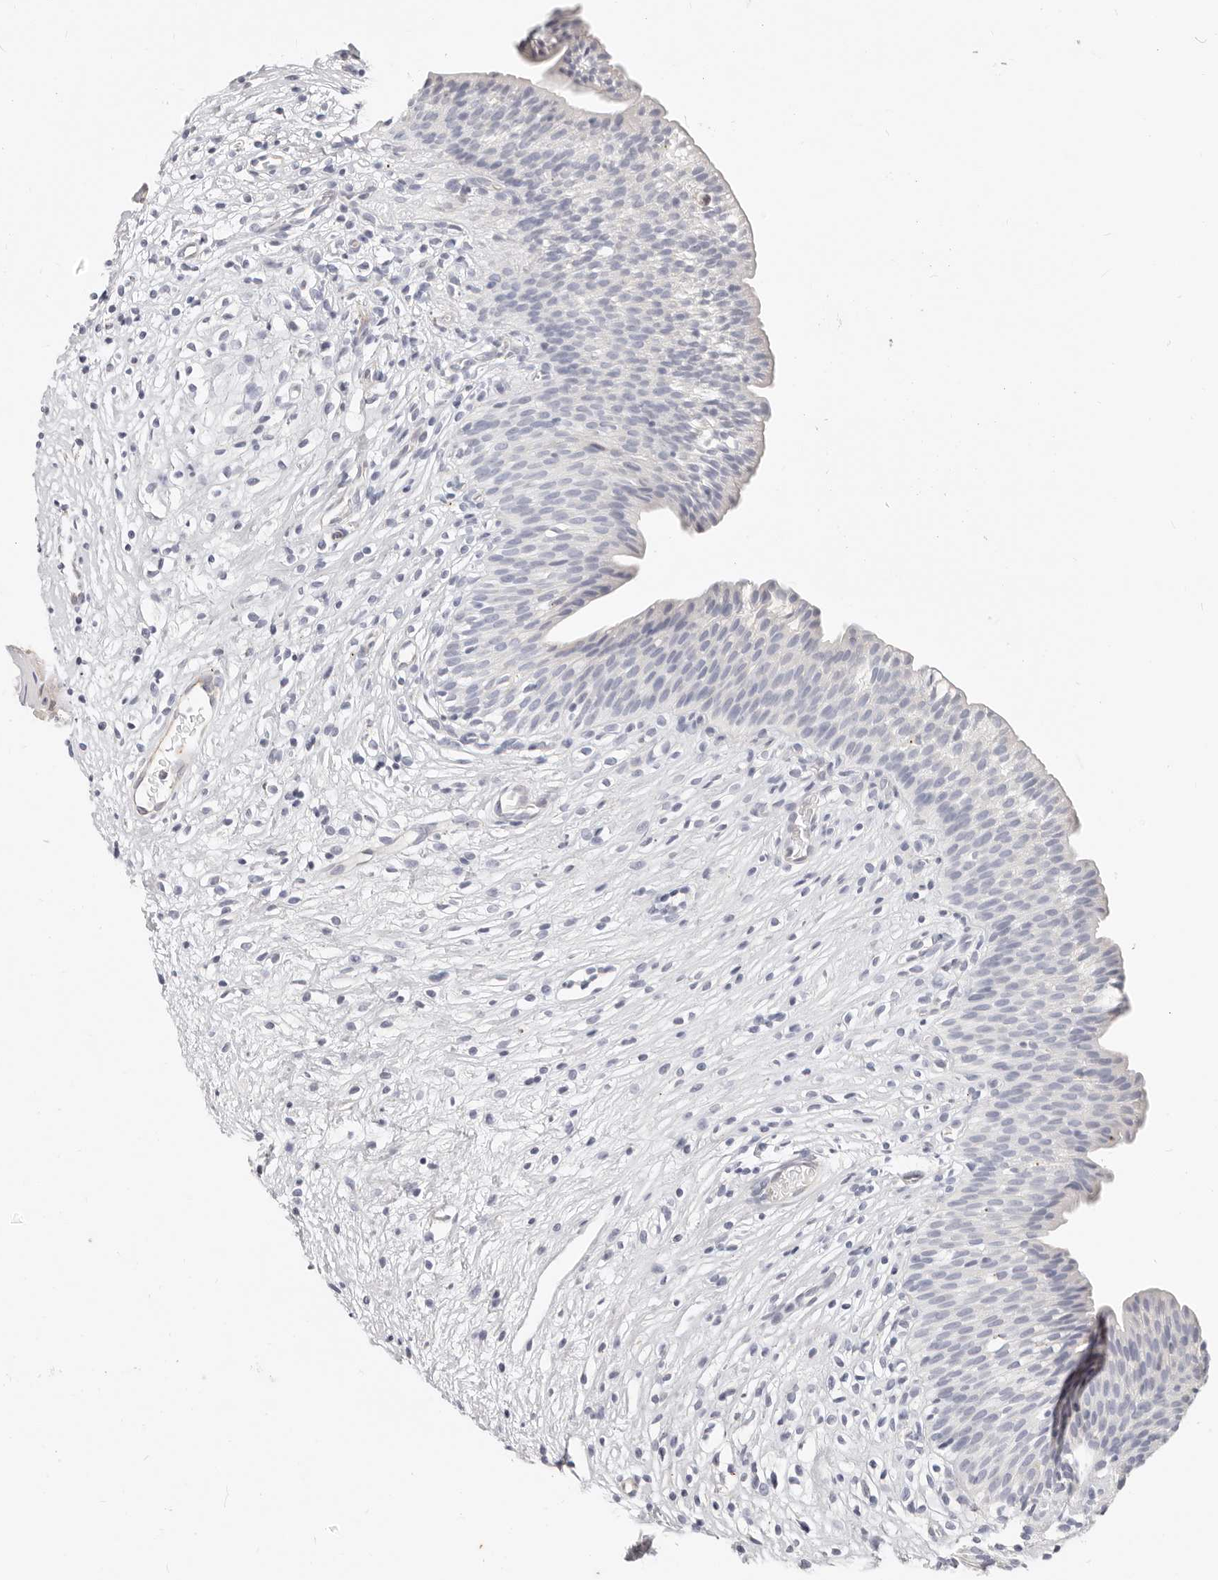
{"staining": {"intensity": "negative", "quantity": "none", "location": "none"}, "tissue": "urinary bladder", "cell_type": "Urothelial cells", "image_type": "normal", "snomed": [{"axis": "morphology", "description": "Normal tissue, NOS"}, {"axis": "topography", "description": "Urinary bladder"}], "caption": "Immunohistochemical staining of unremarkable human urinary bladder reveals no significant staining in urothelial cells.", "gene": "ZRANB1", "patient": {"sex": "male", "age": 1}}